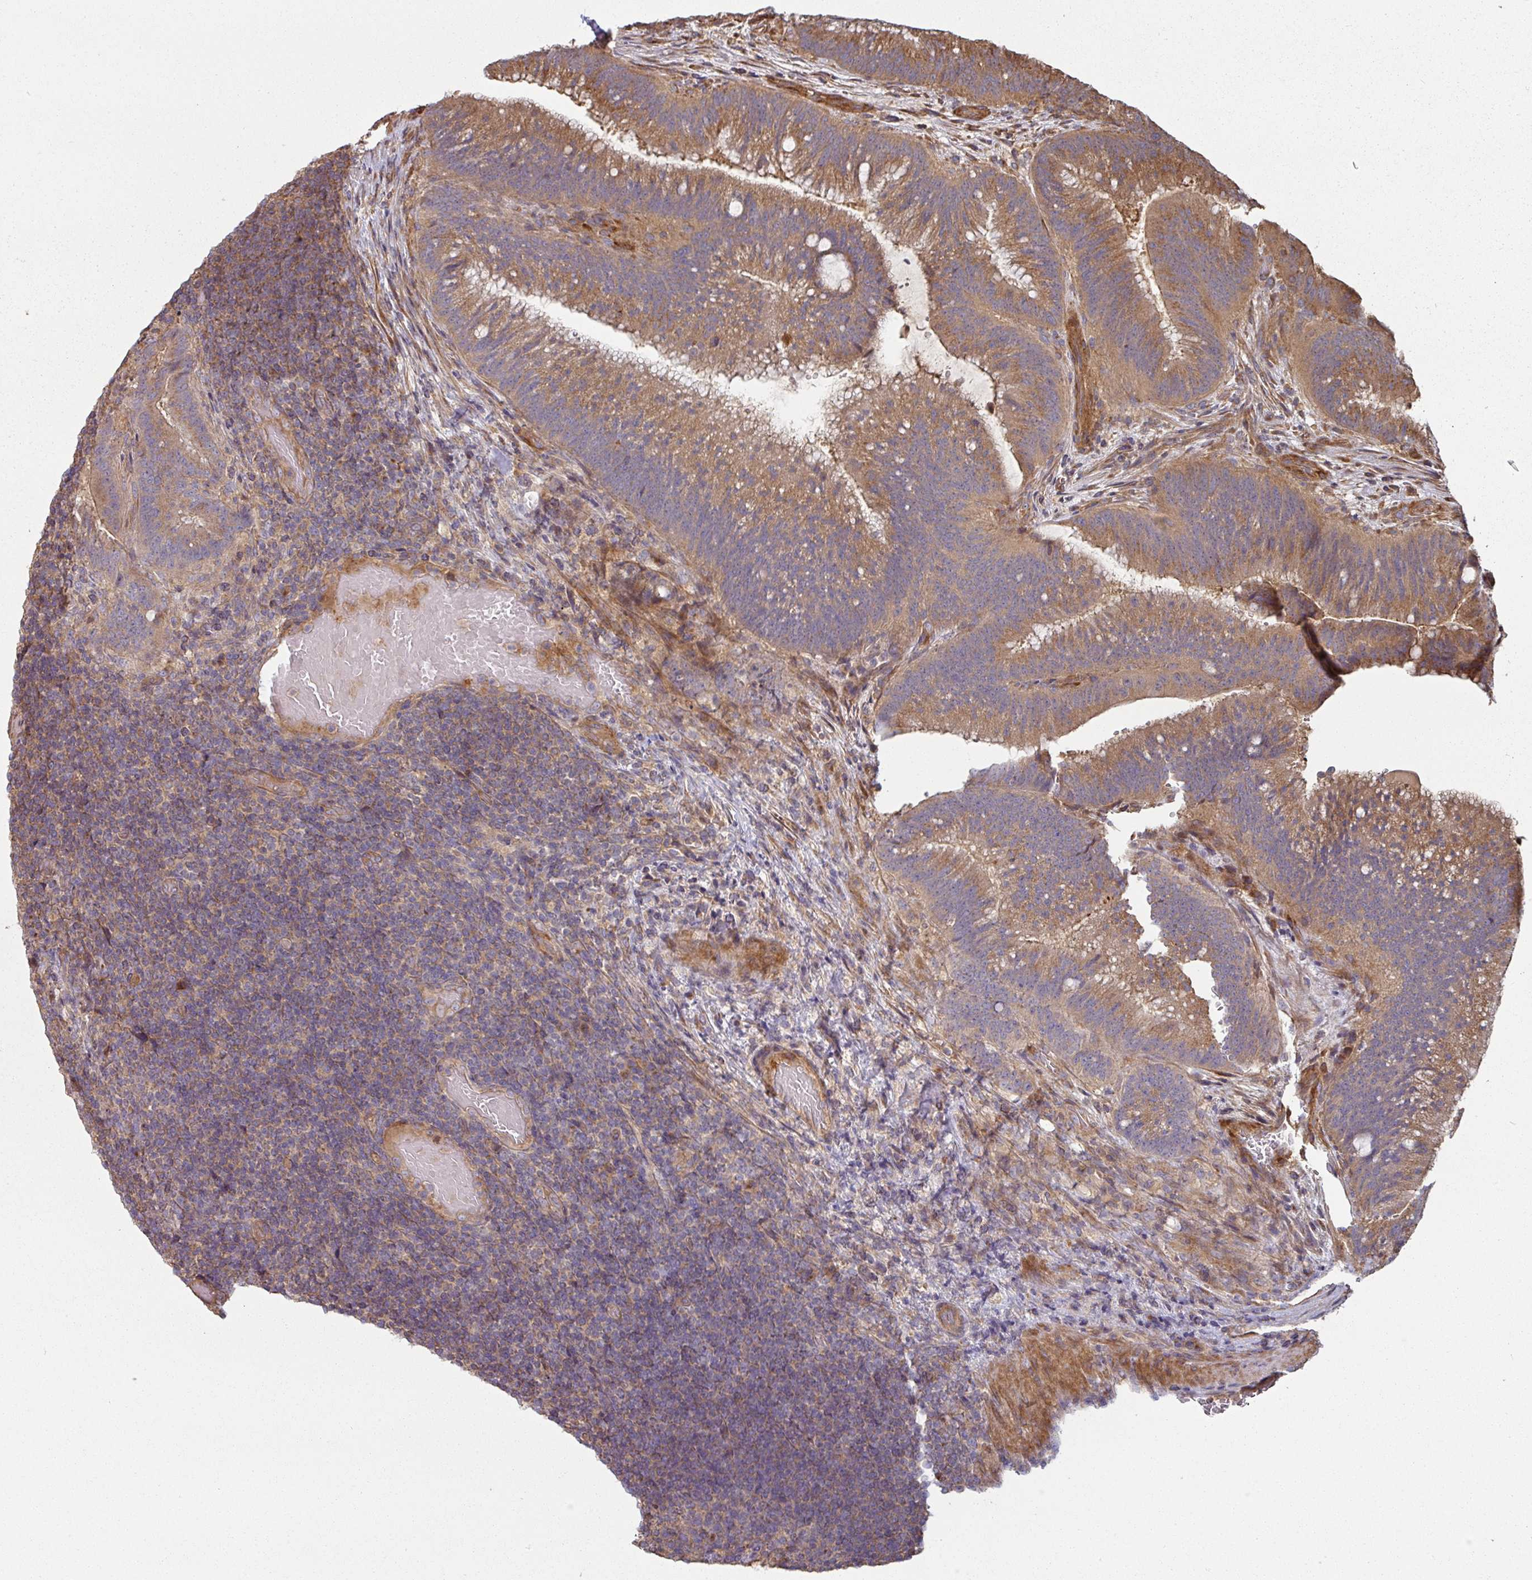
{"staining": {"intensity": "moderate", "quantity": ">75%", "location": "cytoplasmic/membranous"}, "tissue": "colorectal cancer", "cell_type": "Tumor cells", "image_type": "cancer", "snomed": [{"axis": "morphology", "description": "Adenocarcinoma, NOS"}, {"axis": "topography", "description": "Colon"}], "caption": "Immunohistochemistry (IHC) micrograph of colorectal cancer stained for a protein (brown), which exhibits medium levels of moderate cytoplasmic/membranous staining in approximately >75% of tumor cells.", "gene": "SIK1", "patient": {"sex": "female", "age": 43}}